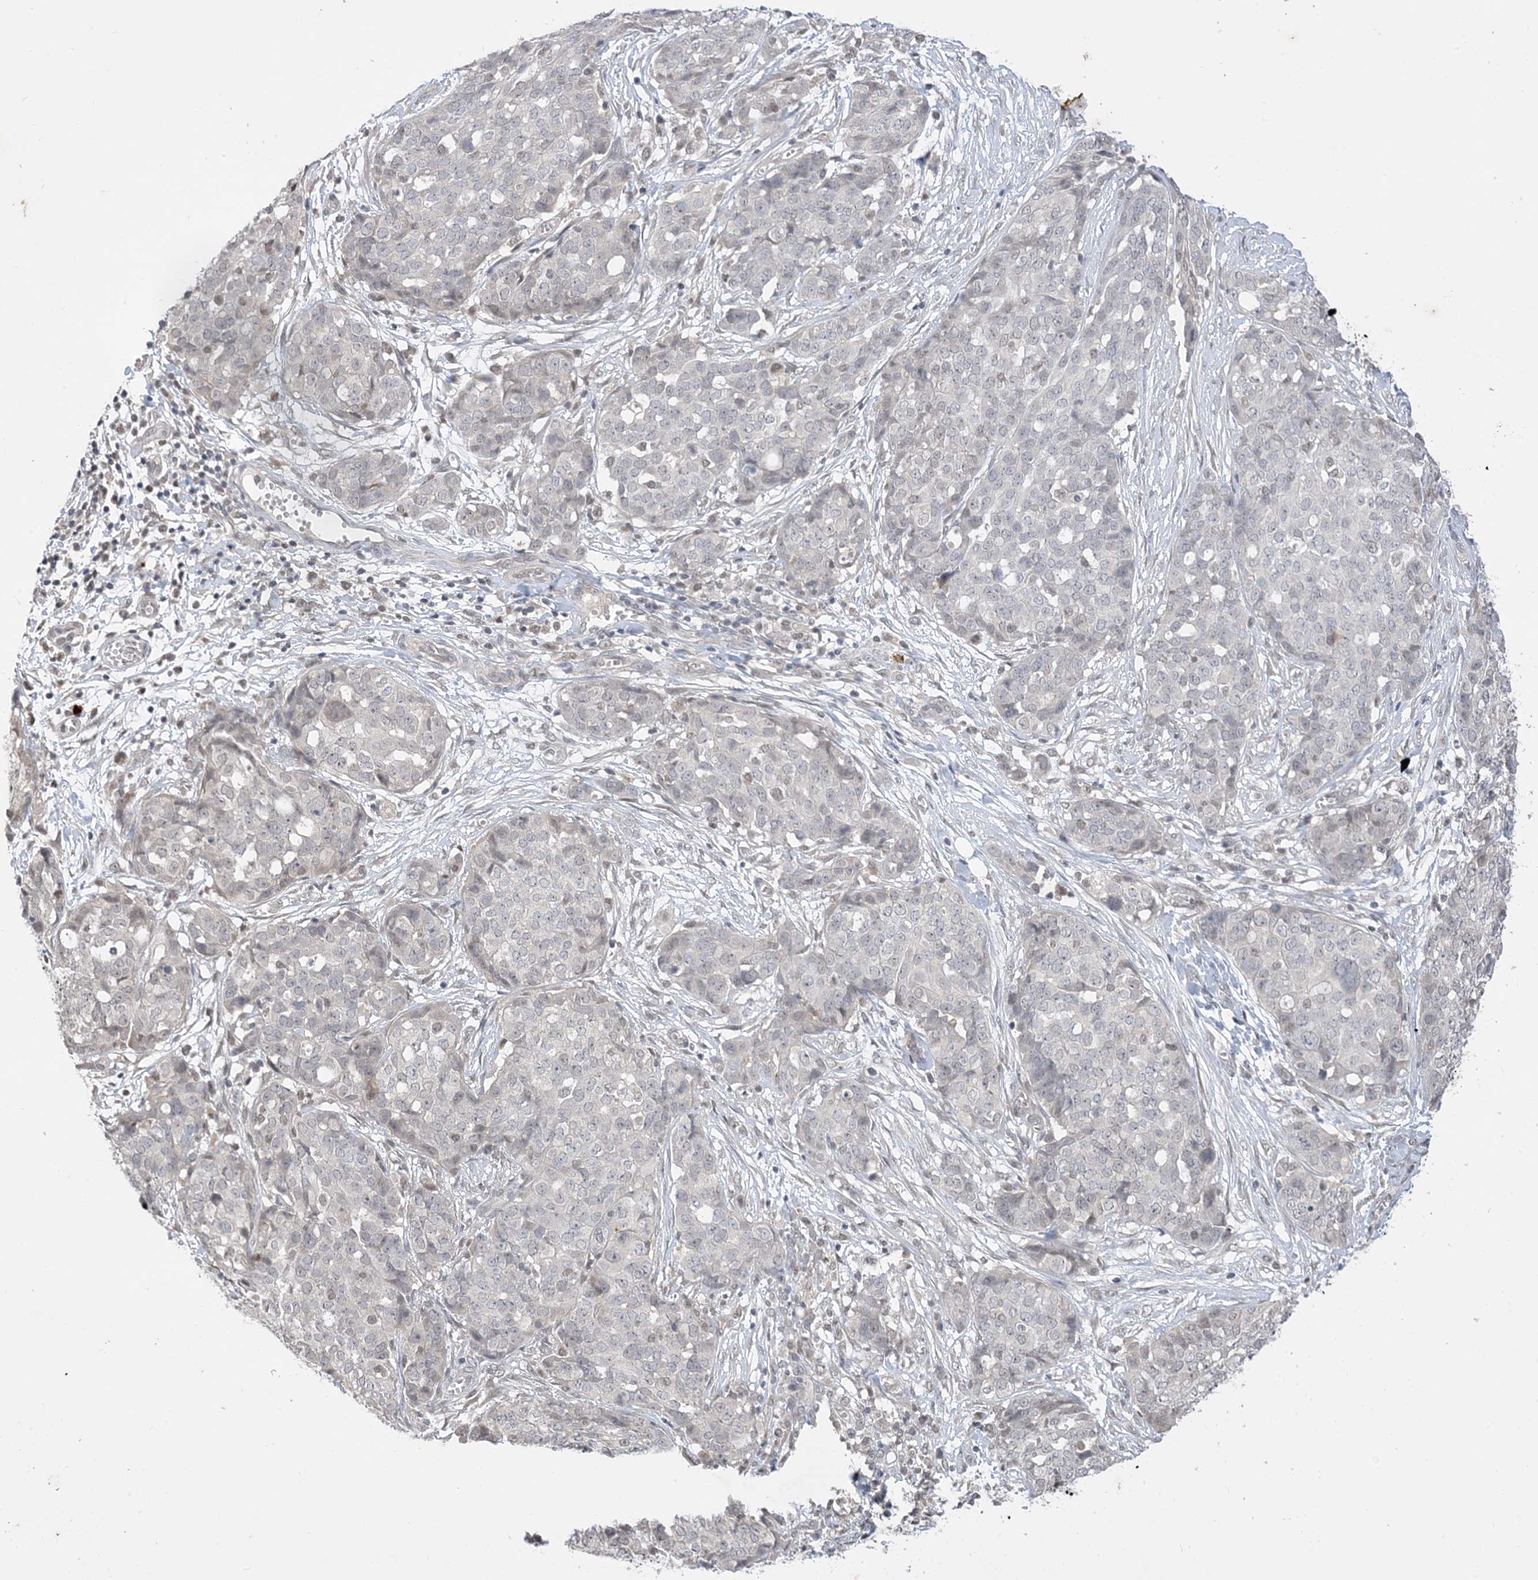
{"staining": {"intensity": "negative", "quantity": "none", "location": "none"}, "tissue": "ovarian cancer", "cell_type": "Tumor cells", "image_type": "cancer", "snomed": [{"axis": "morphology", "description": "Cystadenocarcinoma, serous, NOS"}, {"axis": "topography", "description": "Soft tissue"}, {"axis": "topography", "description": "Ovary"}], "caption": "DAB (3,3'-diaminobenzidine) immunohistochemical staining of human ovarian serous cystadenocarcinoma exhibits no significant staining in tumor cells.", "gene": "RANBP9", "patient": {"sex": "female", "age": 57}}